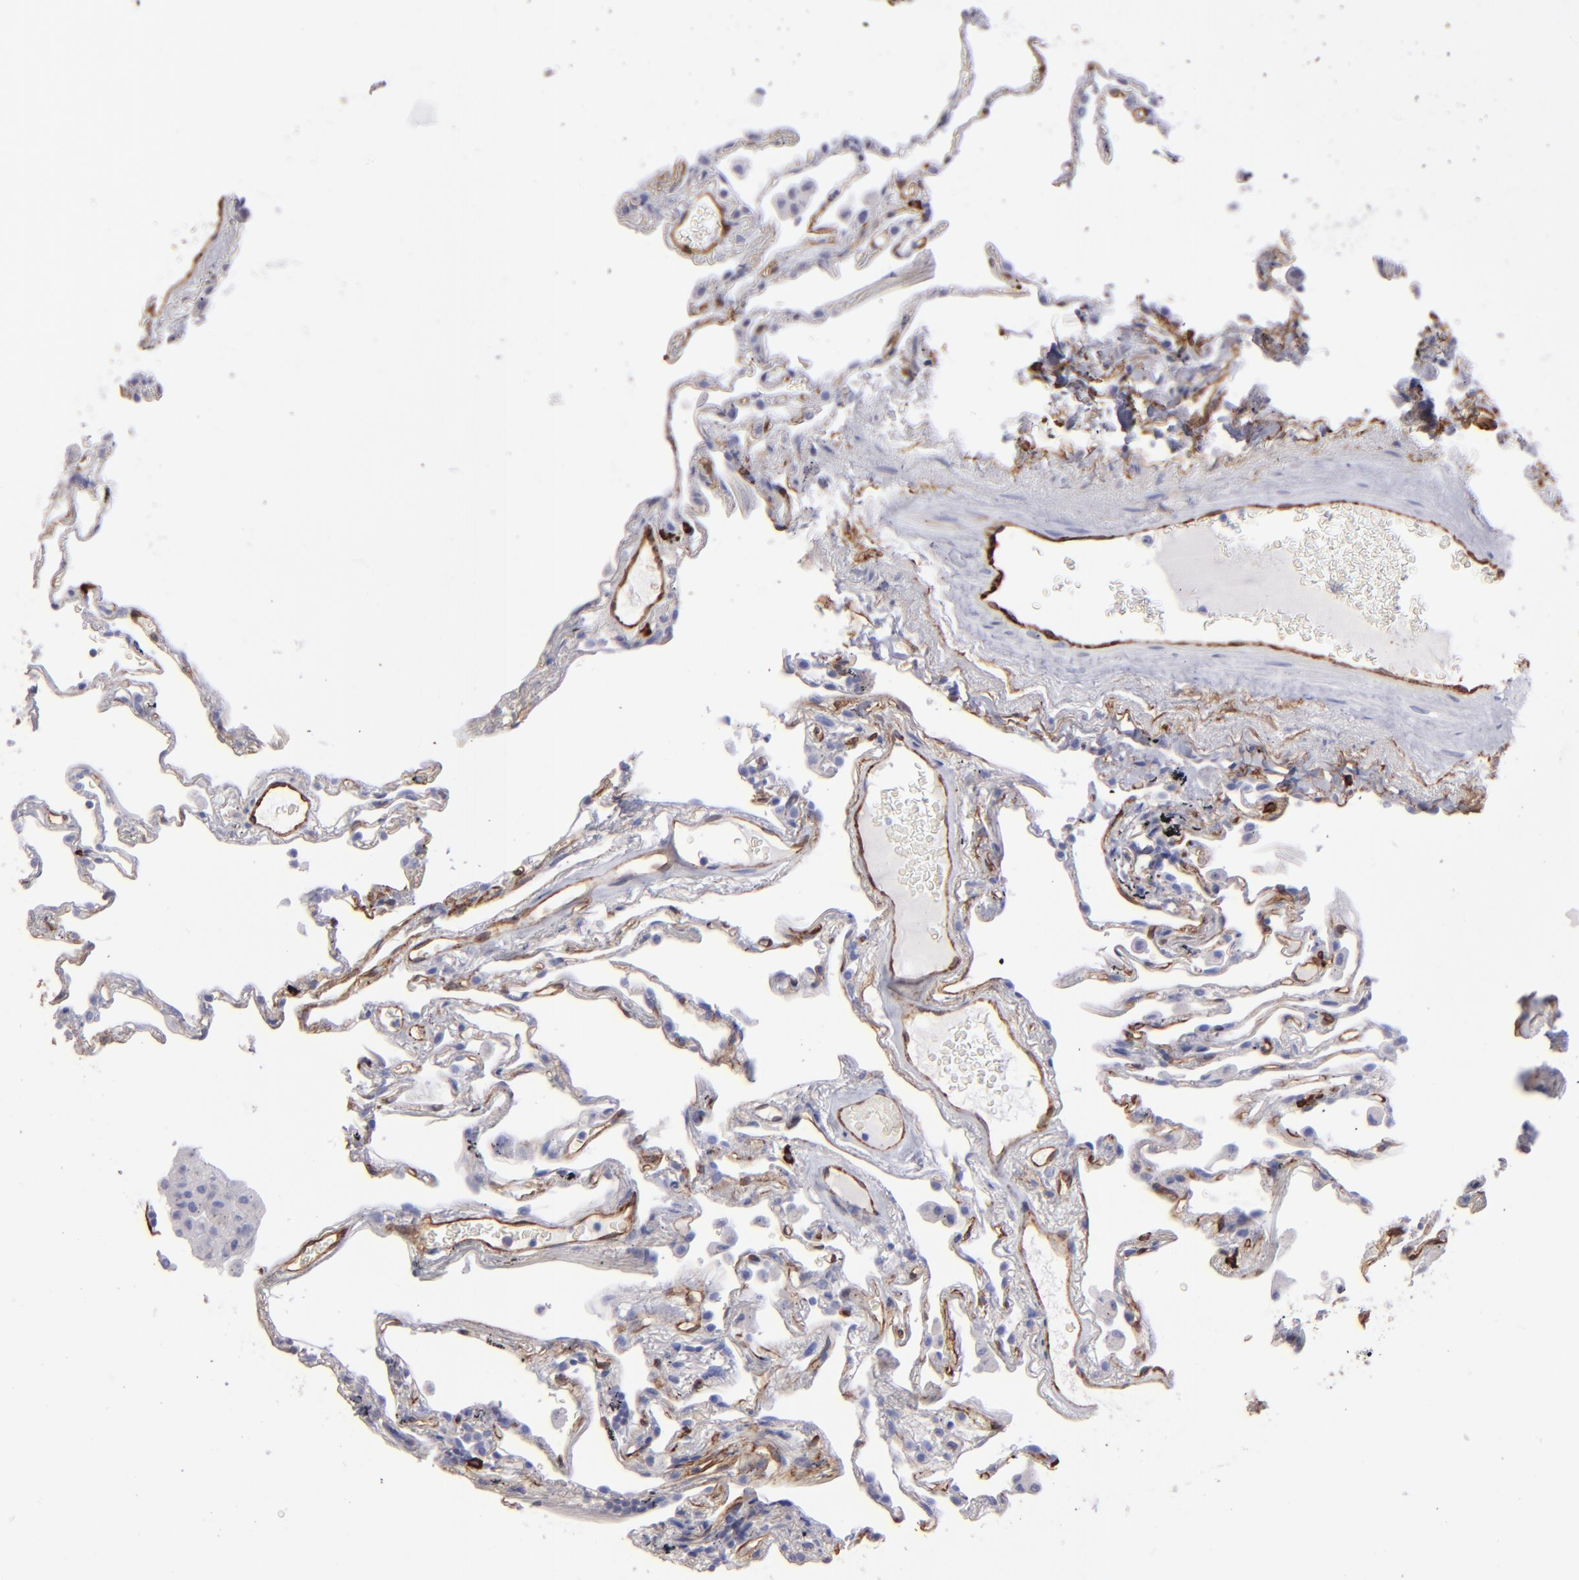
{"staining": {"intensity": "weak", "quantity": "<25%", "location": "cytoplasmic/membranous"}, "tissue": "lung", "cell_type": "Alveolar cells", "image_type": "normal", "snomed": [{"axis": "morphology", "description": "Normal tissue, NOS"}, {"axis": "morphology", "description": "Inflammation, NOS"}, {"axis": "topography", "description": "Lung"}], "caption": "High power microscopy photomicrograph of an immunohistochemistry (IHC) histopathology image of benign lung, revealing no significant staining in alveolar cells. (Brightfield microscopy of DAB immunohistochemistry (IHC) at high magnification).", "gene": "AHNAK2", "patient": {"sex": "male", "age": 69}}